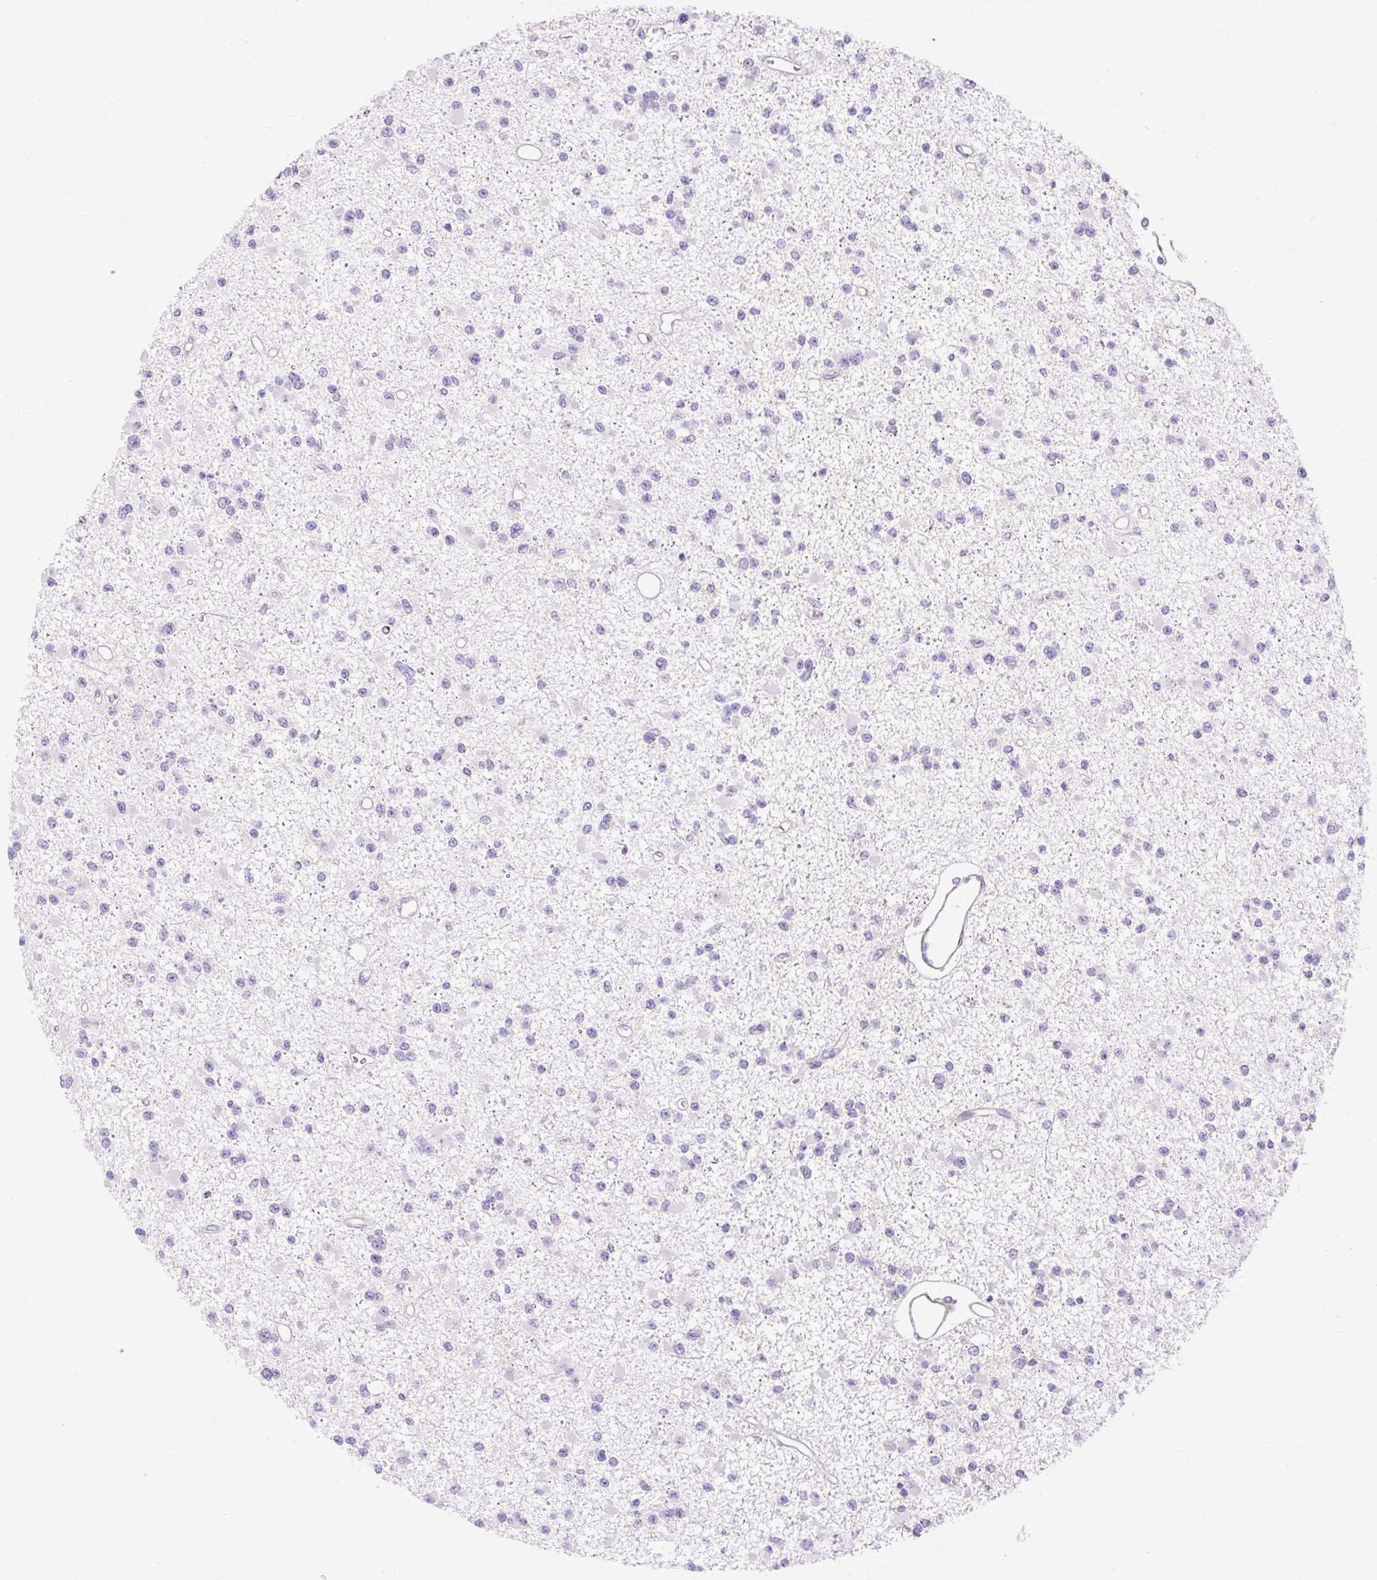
{"staining": {"intensity": "negative", "quantity": "none", "location": "none"}, "tissue": "glioma", "cell_type": "Tumor cells", "image_type": "cancer", "snomed": [{"axis": "morphology", "description": "Glioma, malignant, Low grade"}, {"axis": "topography", "description": "Brain"}], "caption": "High power microscopy photomicrograph of an IHC image of malignant glioma (low-grade), revealing no significant expression in tumor cells. Brightfield microscopy of immunohistochemistry stained with DAB (brown) and hematoxylin (blue), captured at high magnification.", "gene": "CORO7-PAM16", "patient": {"sex": "female", "age": 22}}